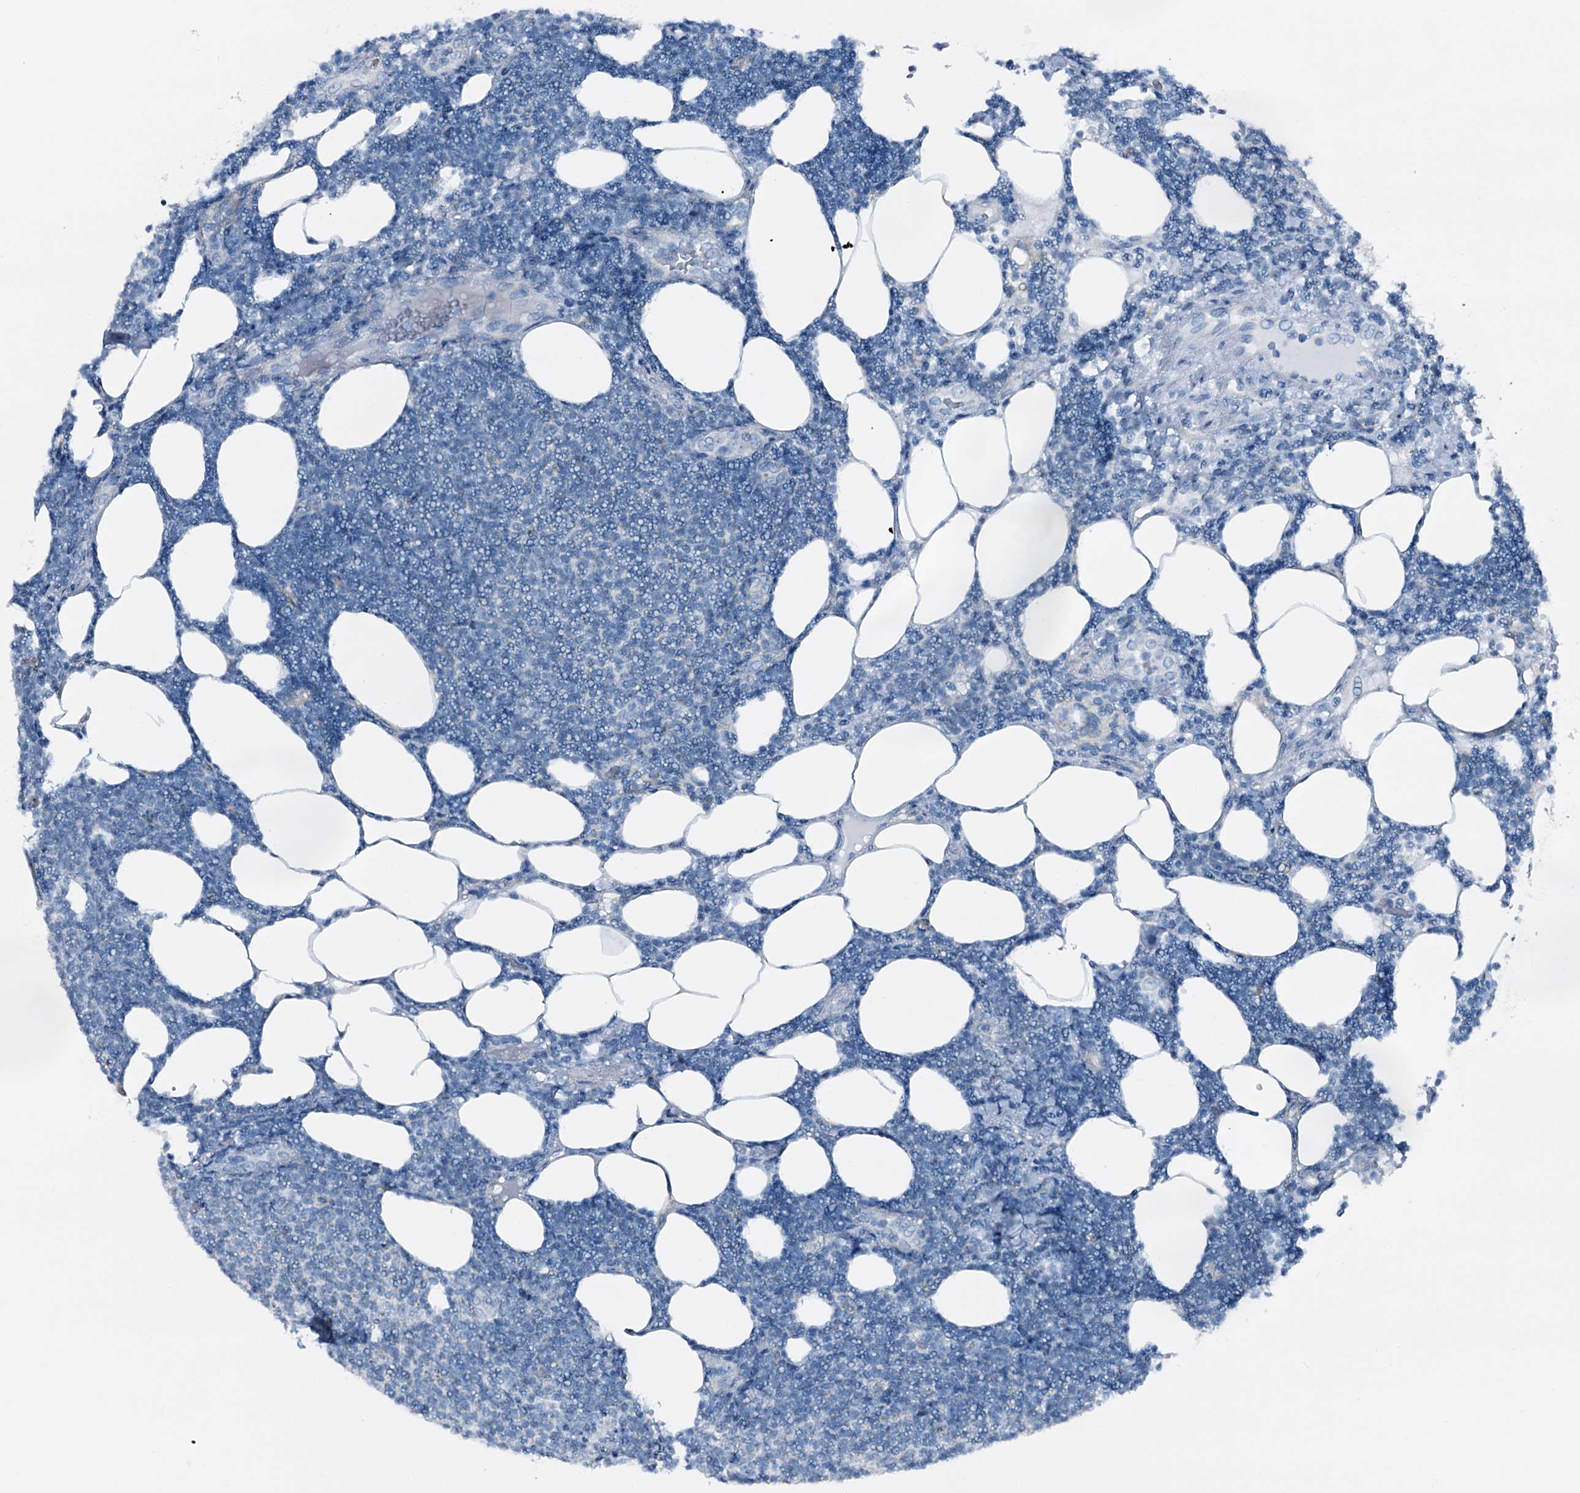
{"staining": {"intensity": "negative", "quantity": "none", "location": "none"}, "tissue": "lymphoma", "cell_type": "Tumor cells", "image_type": "cancer", "snomed": [{"axis": "morphology", "description": "Malignant lymphoma, non-Hodgkin's type, Low grade"}, {"axis": "topography", "description": "Lymph node"}], "caption": "IHC of human malignant lymphoma, non-Hodgkin's type (low-grade) demonstrates no positivity in tumor cells.", "gene": "SLC1A3", "patient": {"sex": "male", "age": 66}}